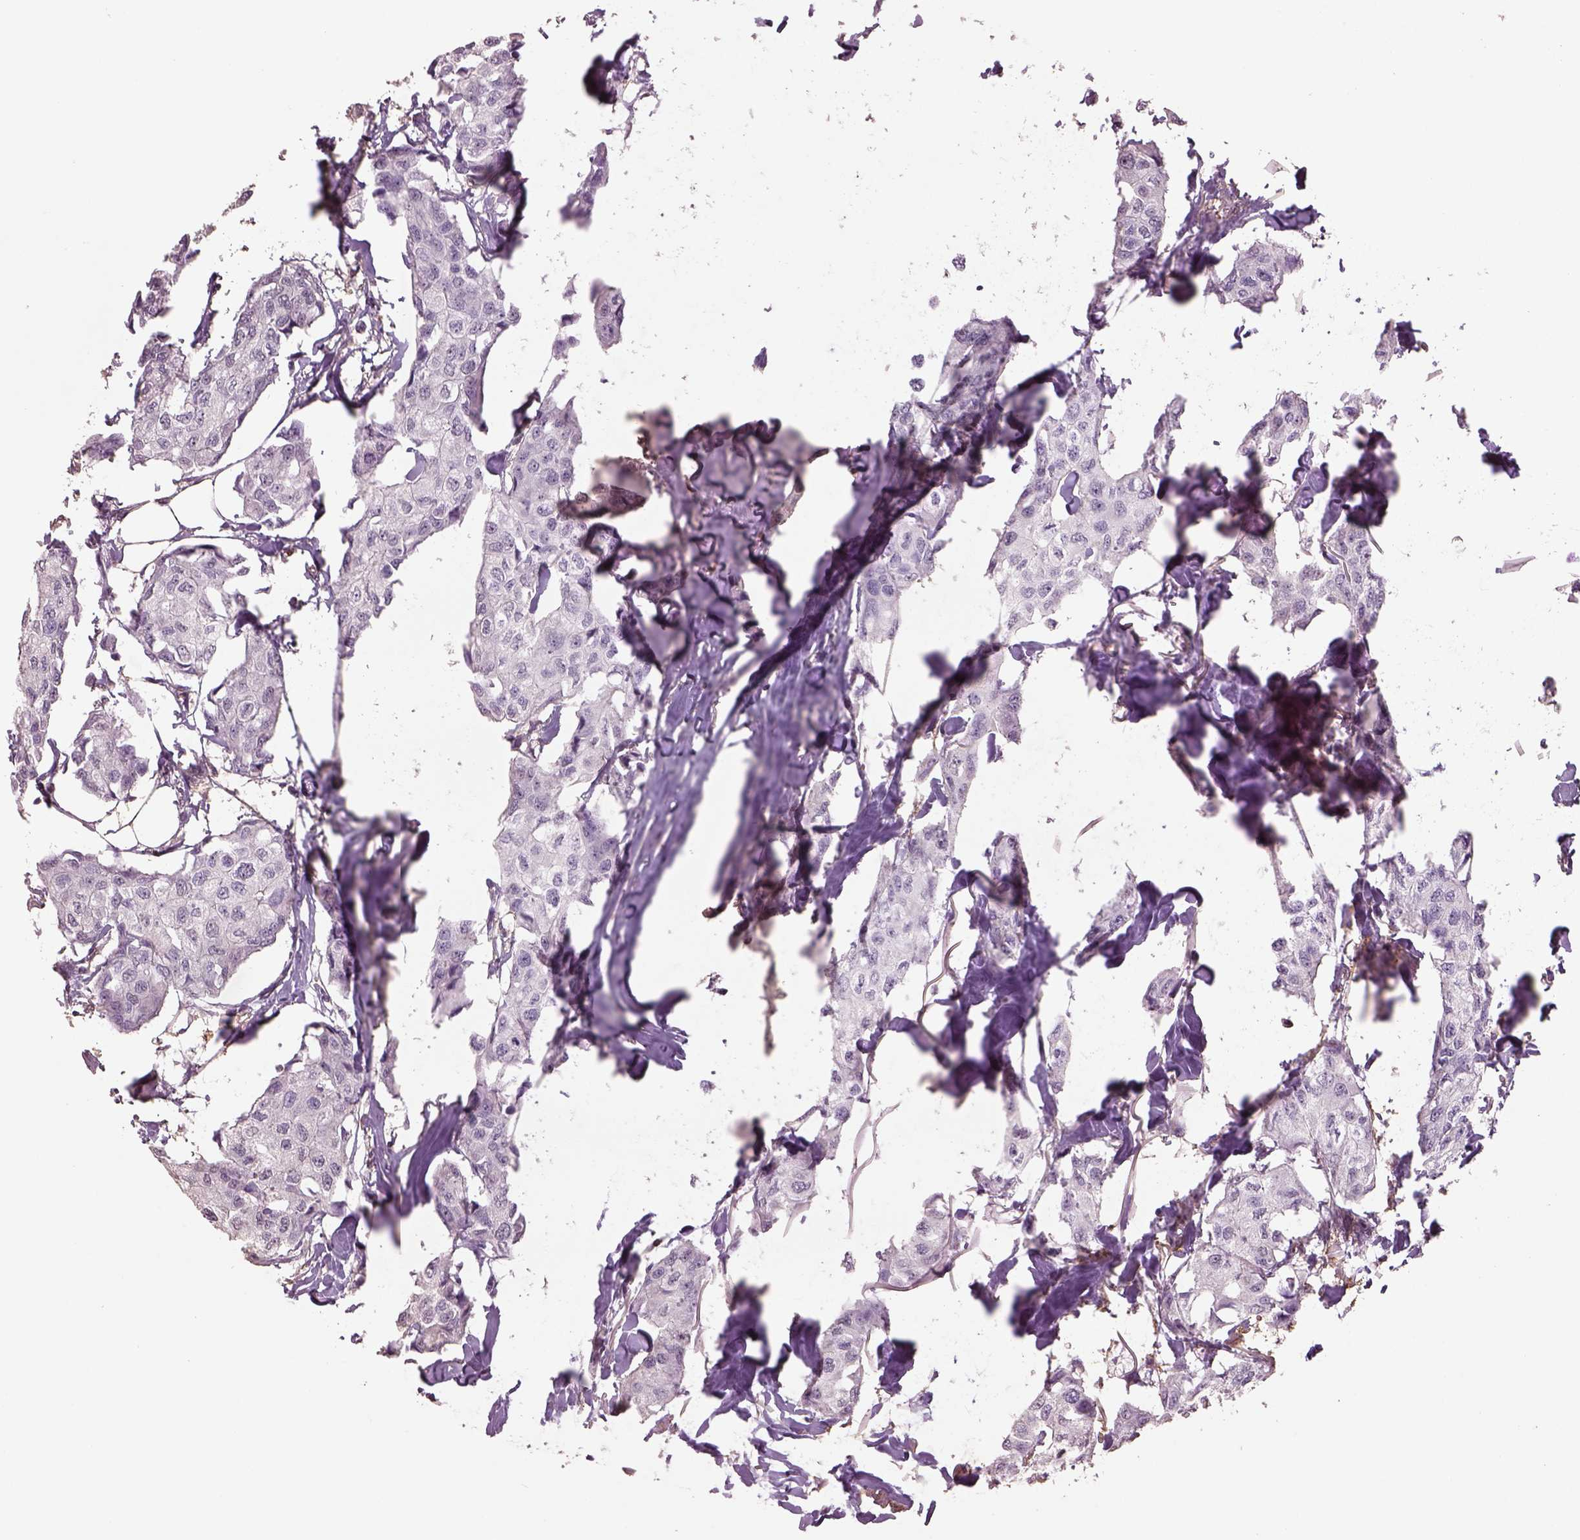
{"staining": {"intensity": "negative", "quantity": "none", "location": "none"}, "tissue": "breast cancer", "cell_type": "Tumor cells", "image_type": "cancer", "snomed": [{"axis": "morphology", "description": "Duct carcinoma"}, {"axis": "topography", "description": "Breast"}], "caption": "This is an immunohistochemistry photomicrograph of breast infiltrating ductal carcinoma. There is no staining in tumor cells.", "gene": "LIN7A", "patient": {"sex": "female", "age": 80}}